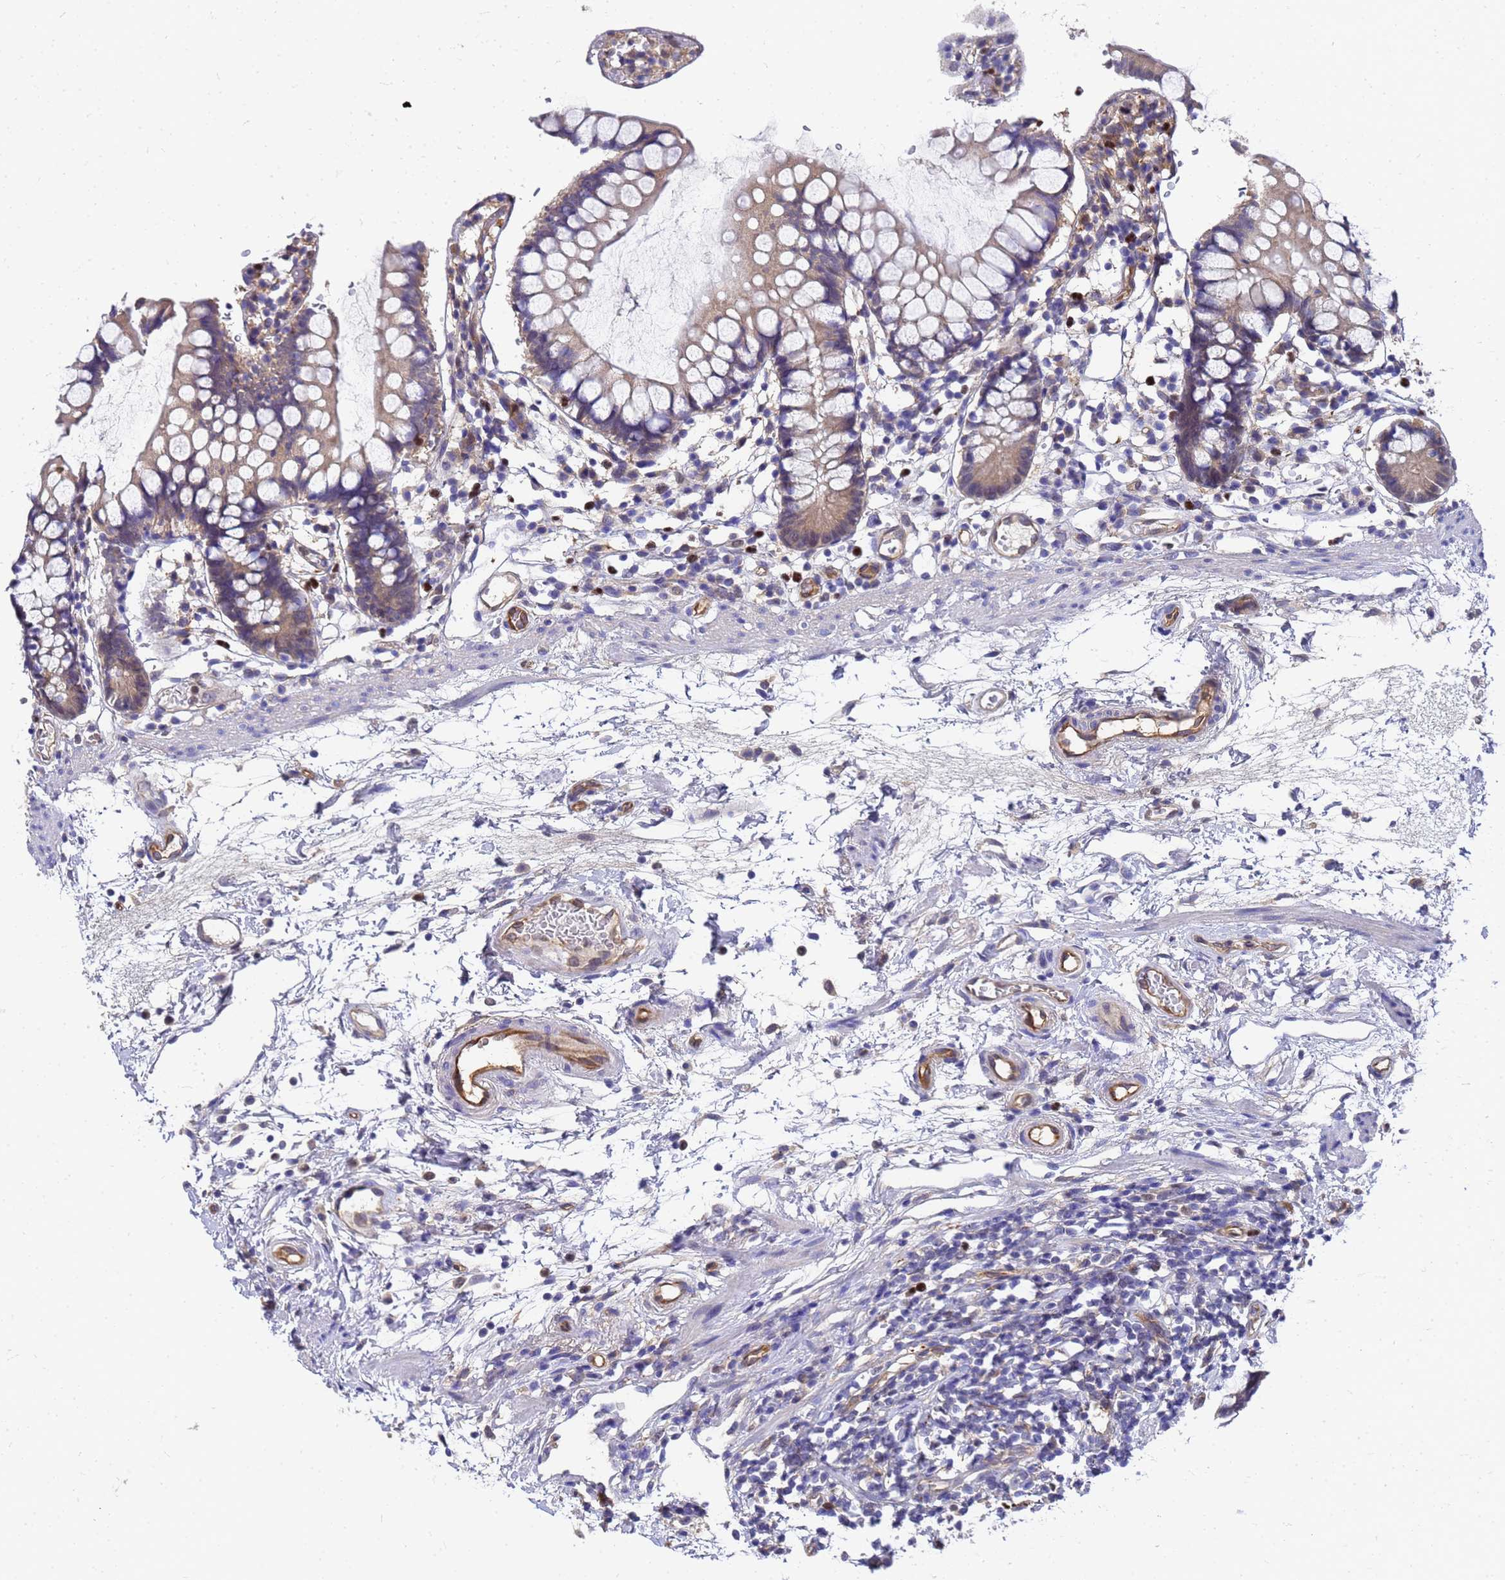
{"staining": {"intensity": "moderate", "quantity": ">75%", "location": "cytoplasmic/membranous"}, "tissue": "small intestine", "cell_type": "Glandular cells", "image_type": "normal", "snomed": [{"axis": "morphology", "description": "Normal tissue, NOS"}, {"axis": "topography", "description": "Small intestine"}], "caption": "Immunohistochemistry (IHC) image of unremarkable small intestine: human small intestine stained using immunohistochemistry demonstrates medium levels of moderate protein expression localized specifically in the cytoplasmic/membranous of glandular cells, appearing as a cytoplasmic/membranous brown color.", "gene": "SLC35E2B", "patient": {"sex": "female", "age": 84}}